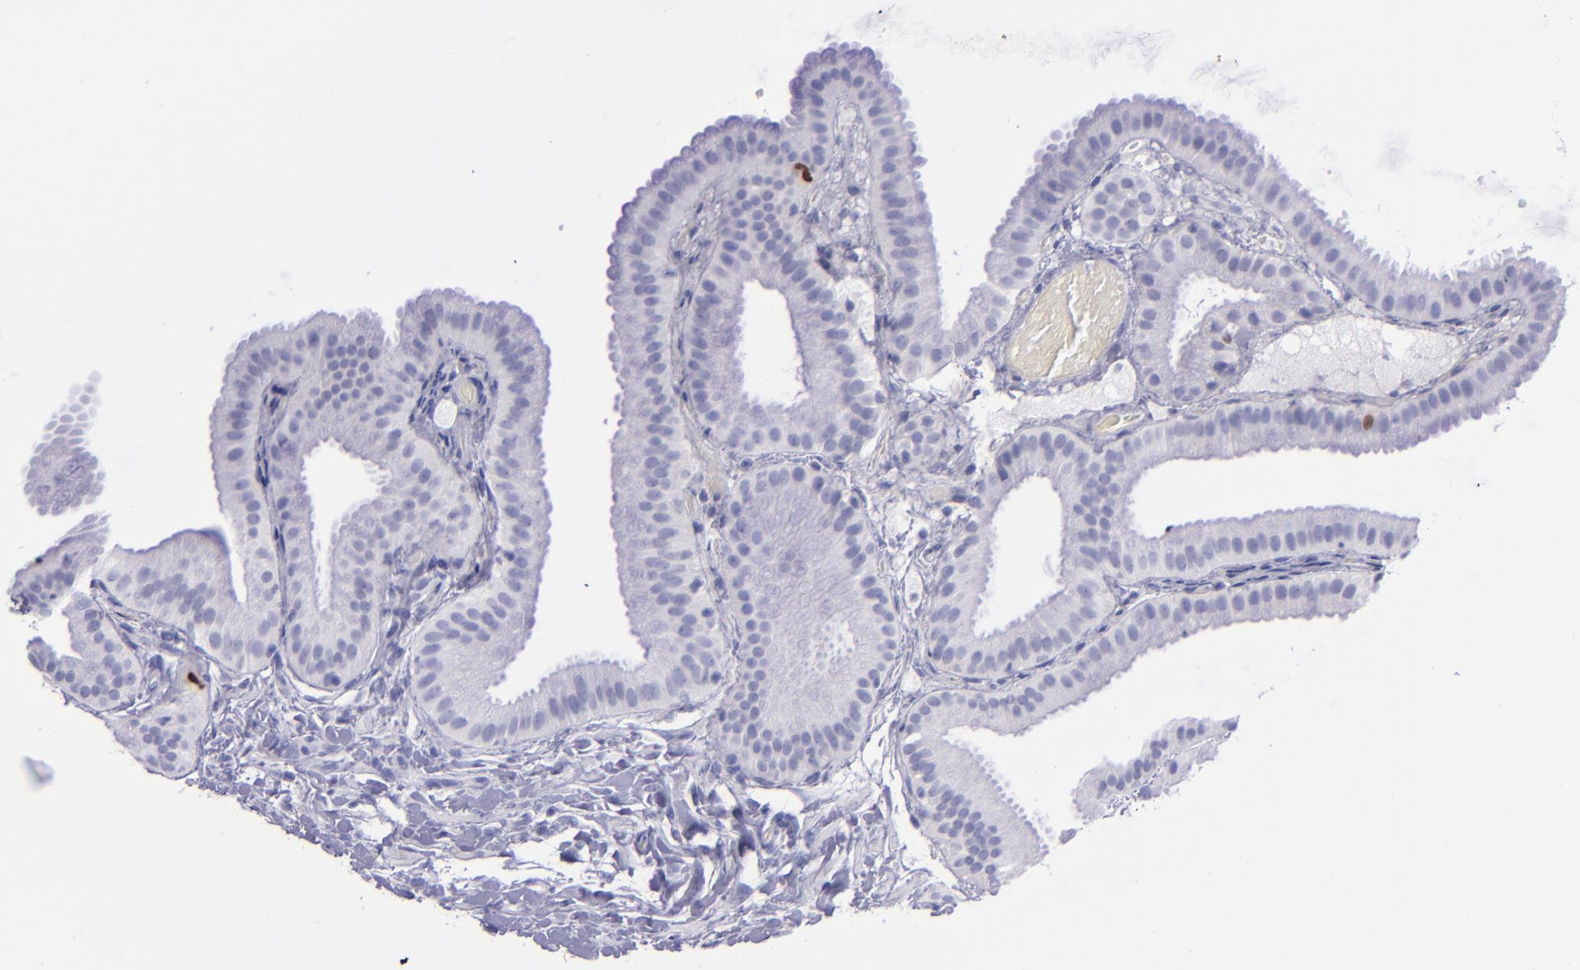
{"staining": {"intensity": "strong", "quantity": "<25%", "location": "nuclear"}, "tissue": "gallbladder", "cell_type": "Glandular cells", "image_type": "normal", "snomed": [{"axis": "morphology", "description": "Normal tissue, NOS"}, {"axis": "topography", "description": "Gallbladder"}], "caption": "IHC micrograph of normal gallbladder: gallbladder stained using IHC reveals medium levels of strong protein expression localized specifically in the nuclear of glandular cells, appearing as a nuclear brown color.", "gene": "TOP2A", "patient": {"sex": "female", "age": 63}}